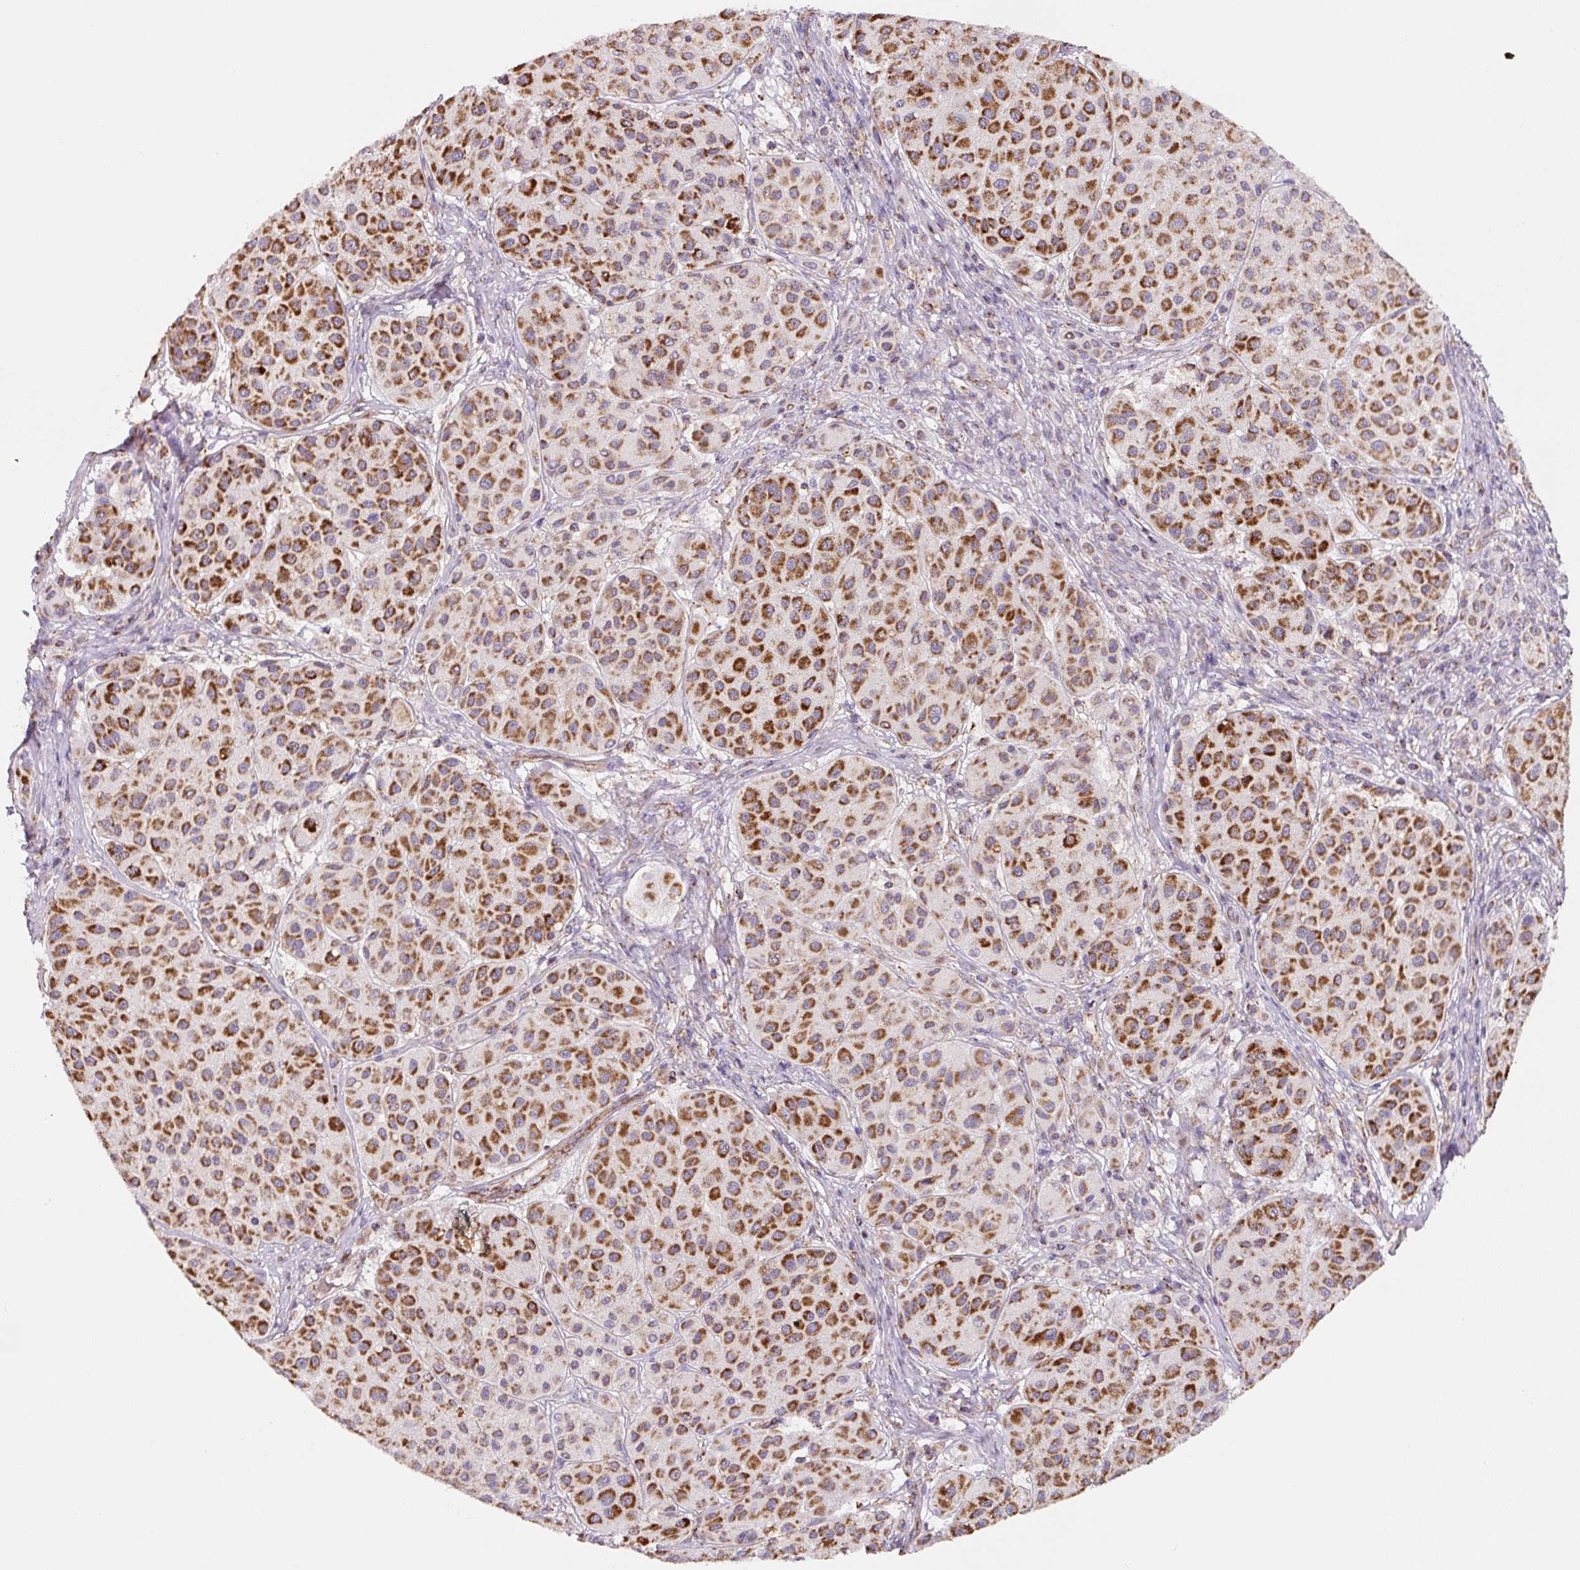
{"staining": {"intensity": "strong", "quantity": ">75%", "location": "cytoplasmic/membranous"}, "tissue": "melanoma", "cell_type": "Tumor cells", "image_type": "cancer", "snomed": [{"axis": "morphology", "description": "Malignant melanoma, Metastatic site"}, {"axis": "topography", "description": "Smooth muscle"}], "caption": "The photomicrograph demonstrates a brown stain indicating the presence of a protein in the cytoplasmic/membranous of tumor cells in malignant melanoma (metastatic site).", "gene": "MT-CO2", "patient": {"sex": "male", "age": 41}}